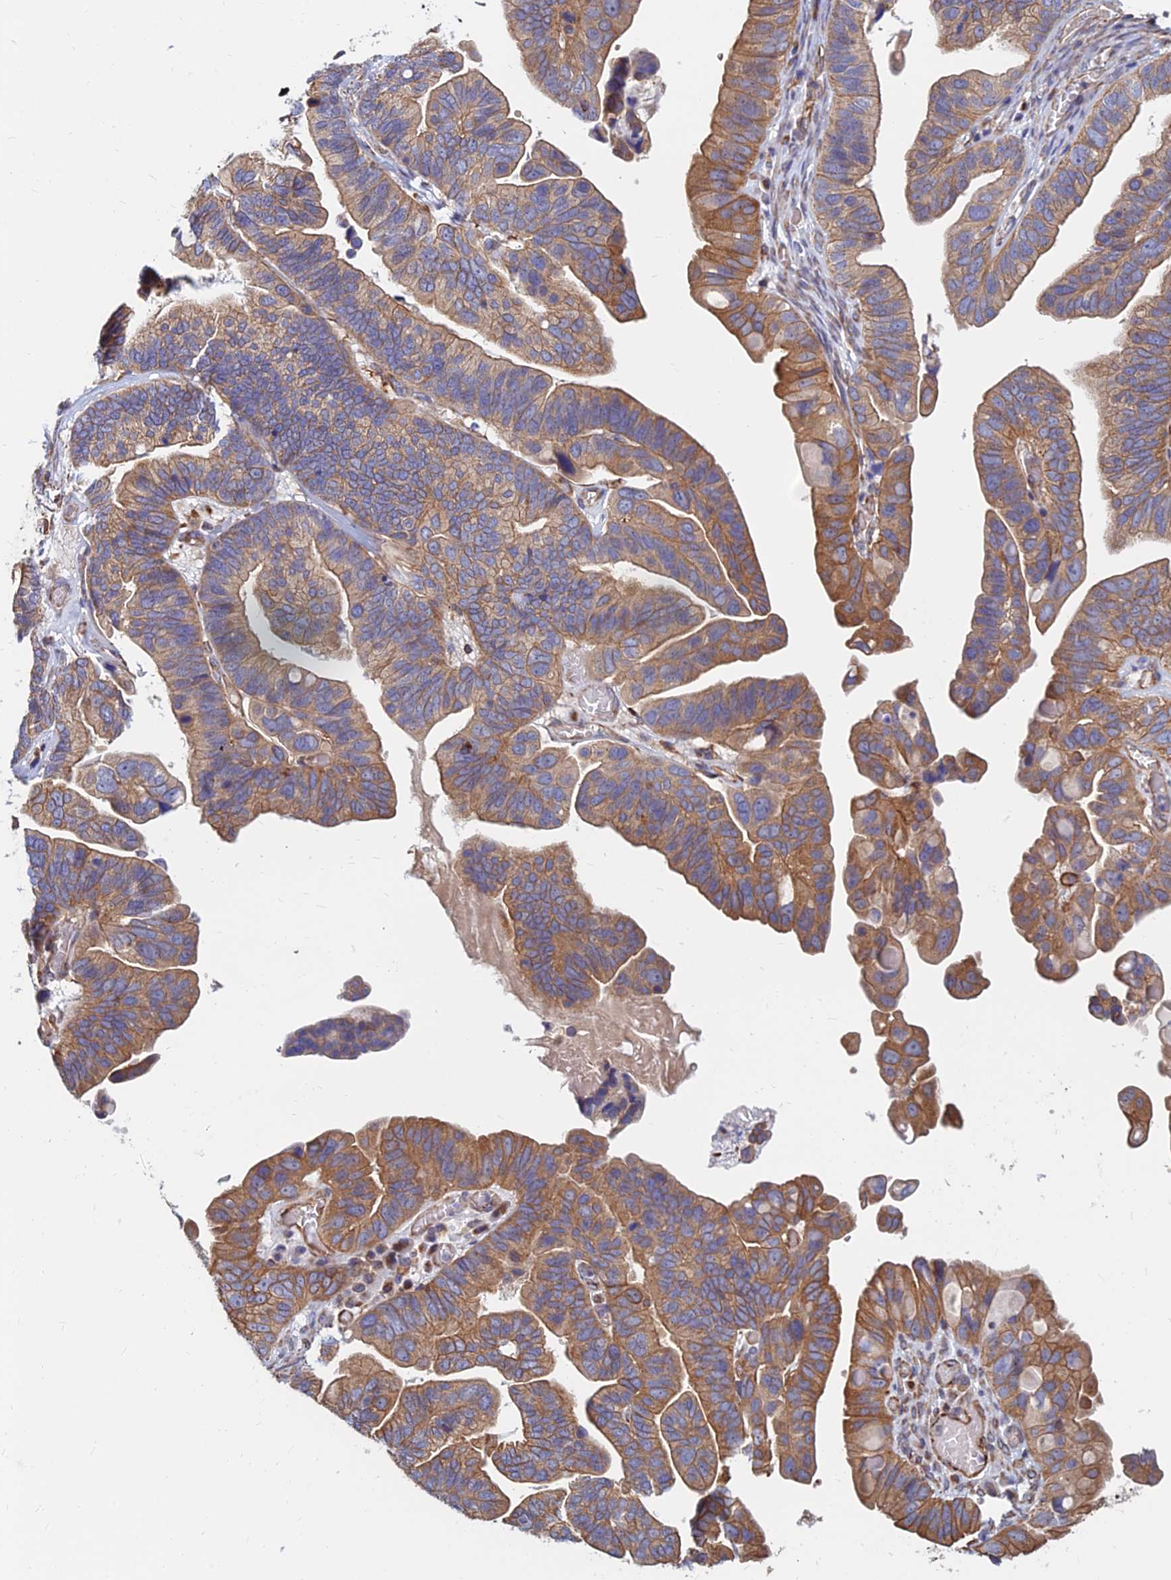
{"staining": {"intensity": "moderate", "quantity": ">75%", "location": "cytoplasmic/membranous"}, "tissue": "ovarian cancer", "cell_type": "Tumor cells", "image_type": "cancer", "snomed": [{"axis": "morphology", "description": "Cystadenocarcinoma, serous, NOS"}, {"axis": "topography", "description": "Ovary"}], "caption": "Immunohistochemistry of human ovarian cancer shows medium levels of moderate cytoplasmic/membranous staining in approximately >75% of tumor cells.", "gene": "CDK18", "patient": {"sex": "female", "age": 56}}